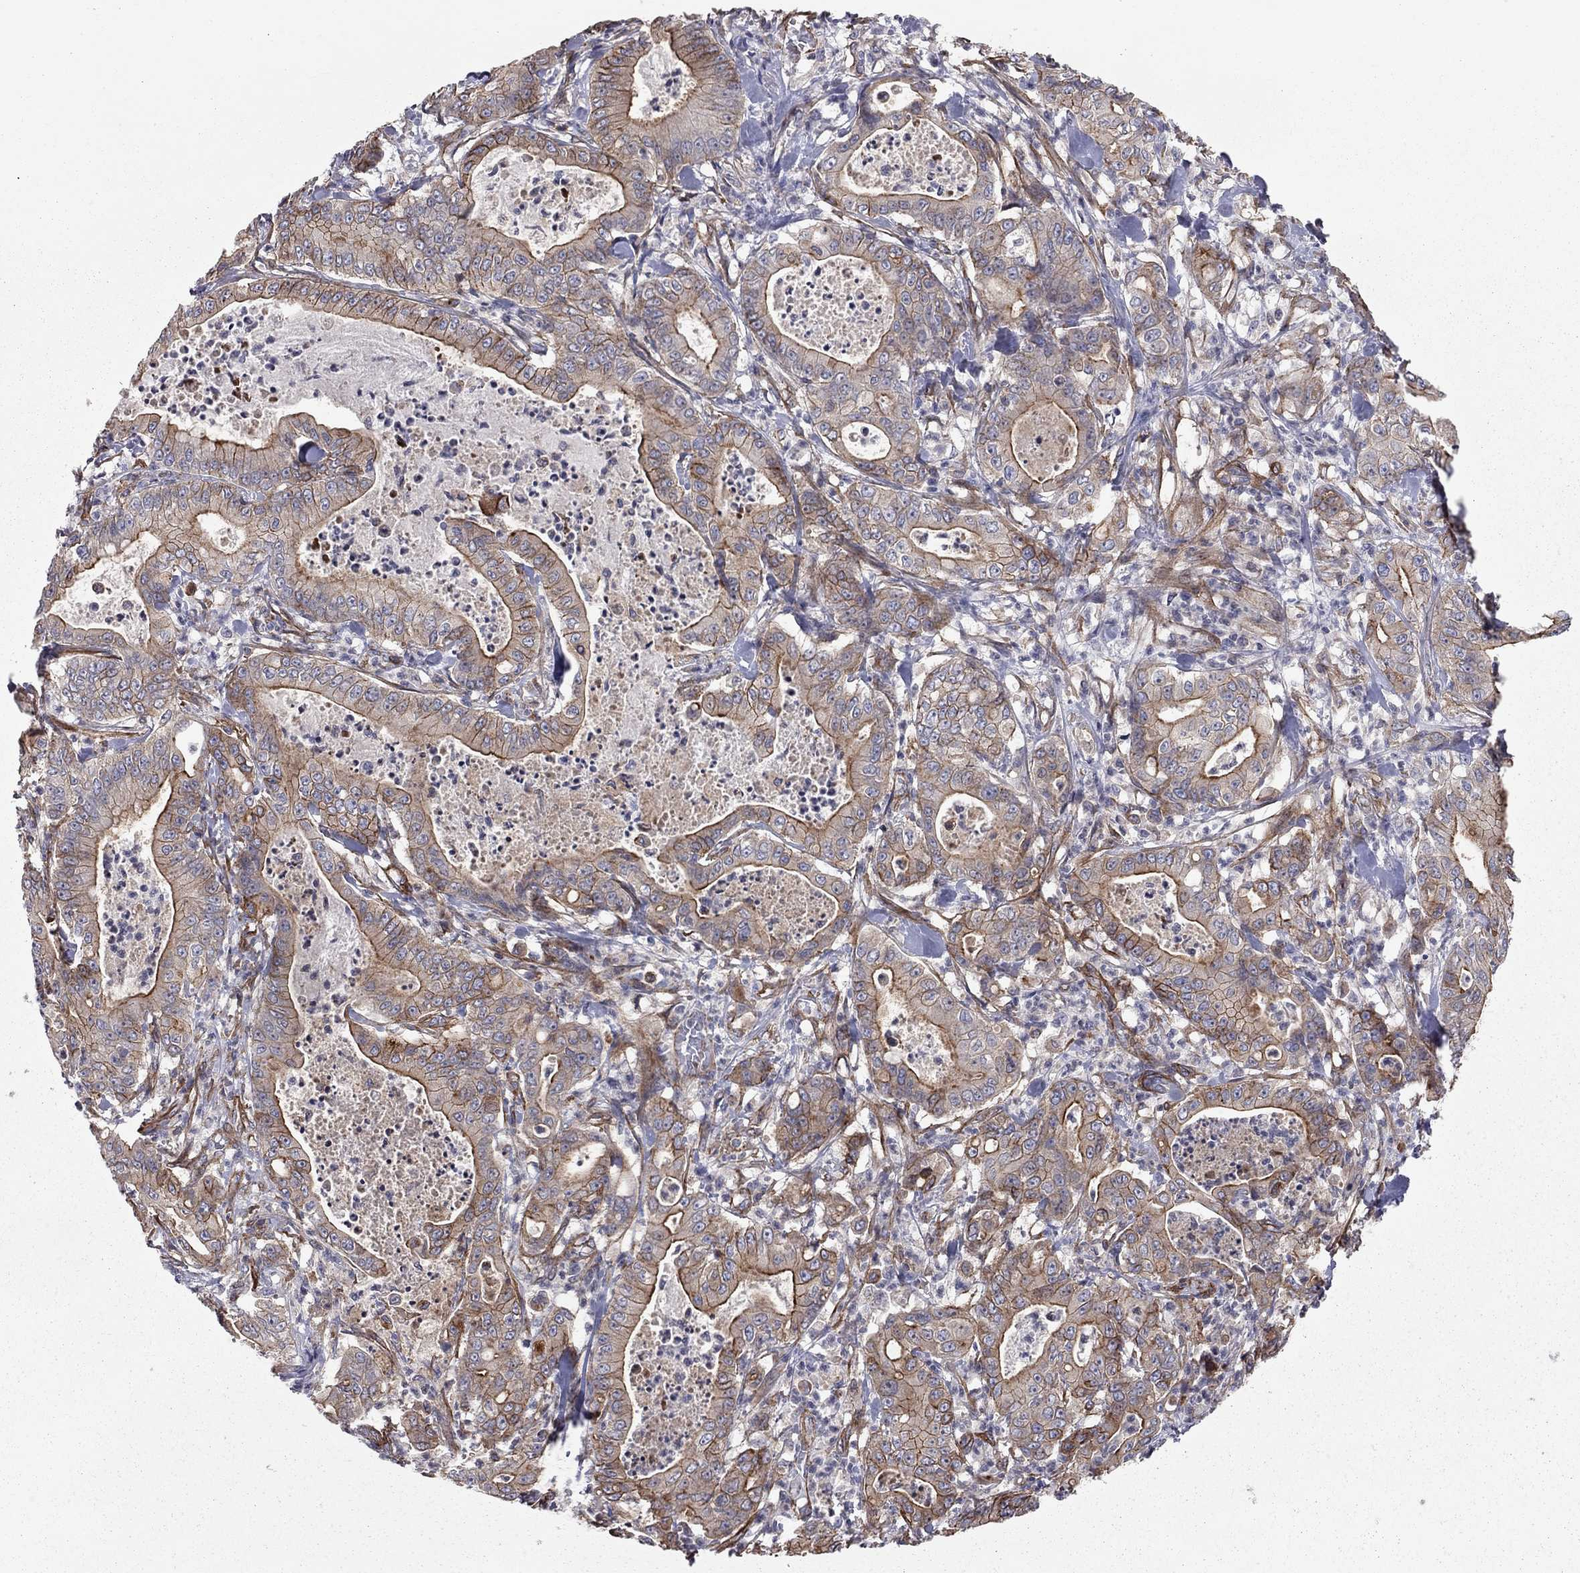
{"staining": {"intensity": "strong", "quantity": "<25%", "location": "cytoplasmic/membranous"}, "tissue": "pancreatic cancer", "cell_type": "Tumor cells", "image_type": "cancer", "snomed": [{"axis": "morphology", "description": "Adenocarcinoma, NOS"}, {"axis": "topography", "description": "Pancreas"}], "caption": "Protein expression analysis of pancreatic cancer (adenocarcinoma) reveals strong cytoplasmic/membranous positivity in about <25% of tumor cells. The protein of interest is shown in brown color, while the nuclei are stained blue.", "gene": "RASEF", "patient": {"sex": "male", "age": 71}}